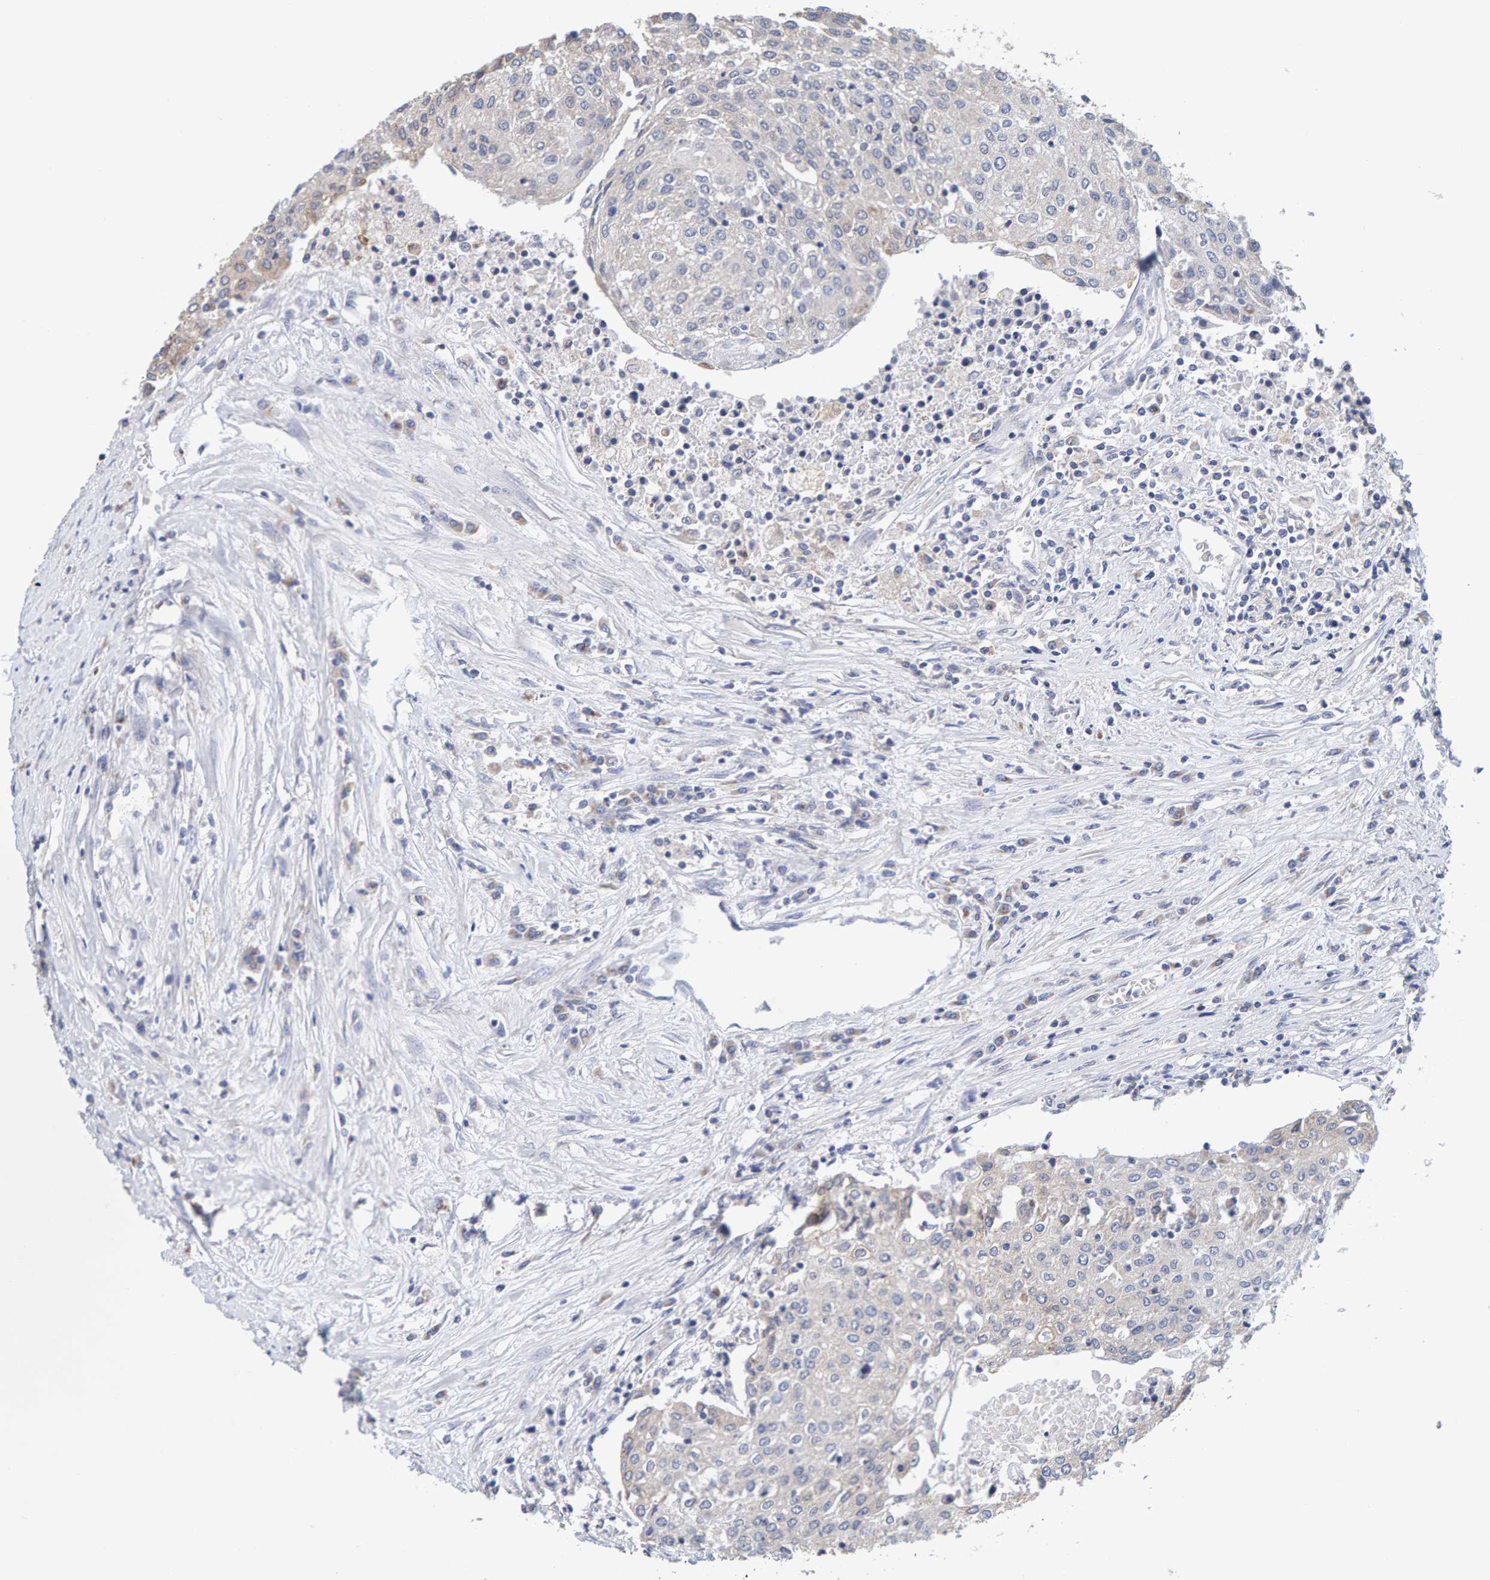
{"staining": {"intensity": "negative", "quantity": "none", "location": "none"}, "tissue": "urothelial cancer", "cell_type": "Tumor cells", "image_type": "cancer", "snomed": [{"axis": "morphology", "description": "Urothelial carcinoma, High grade"}, {"axis": "topography", "description": "Urinary bladder"}], "caption": "Tumor cells show no significant positivity in high-grade urothelial carcinoma.", "gene": "SGPL1", "patient": {"sex": "female", "age": 85}}